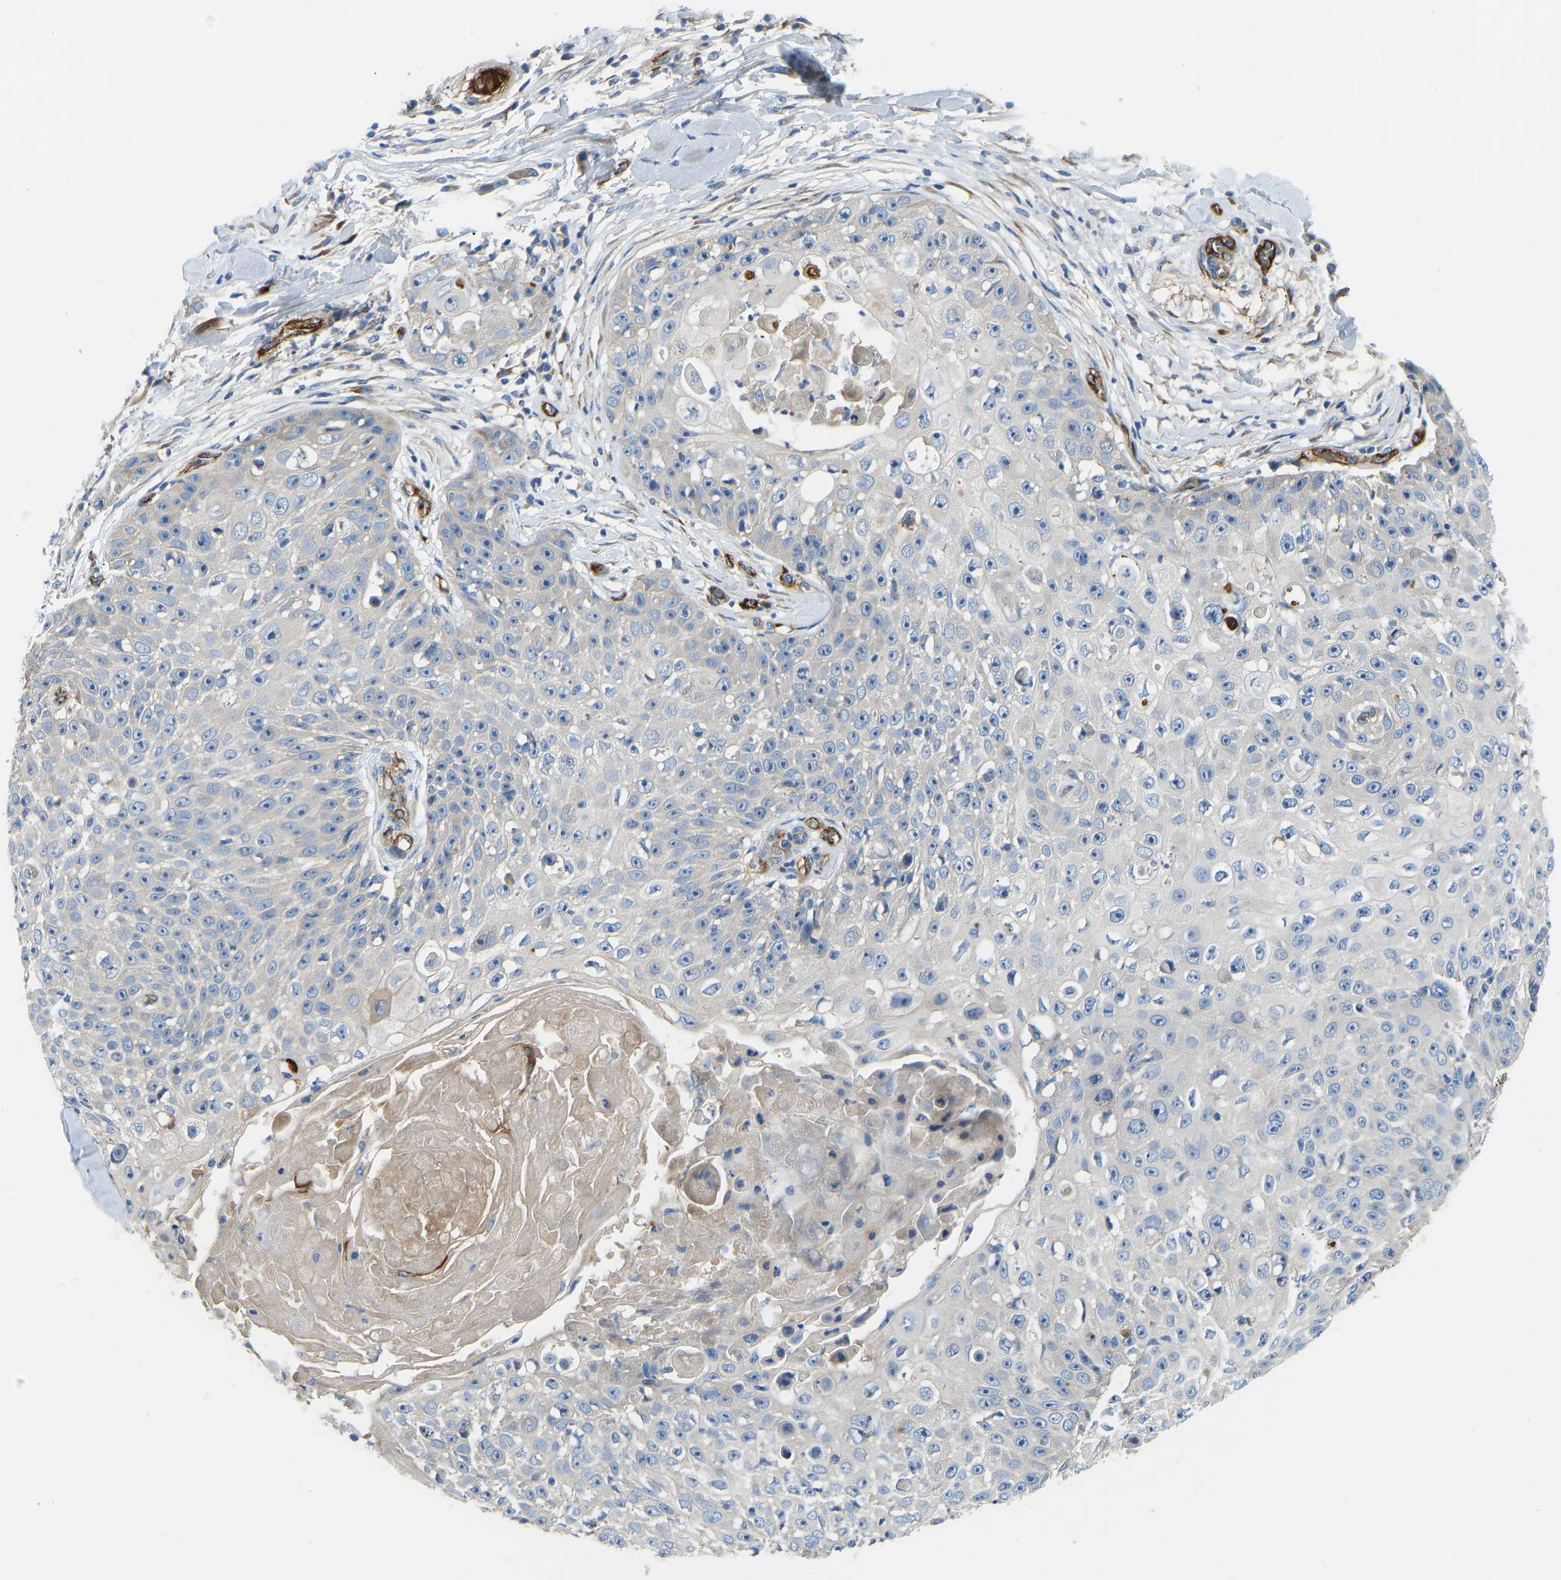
{"staining": {"intensity": "negative", "quantity": "none", "location": "none"}, "tissue": "skin cancer", "cell_type": "Tumor cells", "image_type": "cancer", "snomed": [{"axis": "morphology", "description": "Squamous cell carcinoma, NOS"}, {"axis": "topography", "description": "Skin"}], "caption": "DAB (3,3'-diaminobenzidine) immunohistochemical staining of human skin cancer demonstrates no significant staining in tumor cells.", "gene": "COL15A1", "patient": {"sex": "male", "age": 86}}